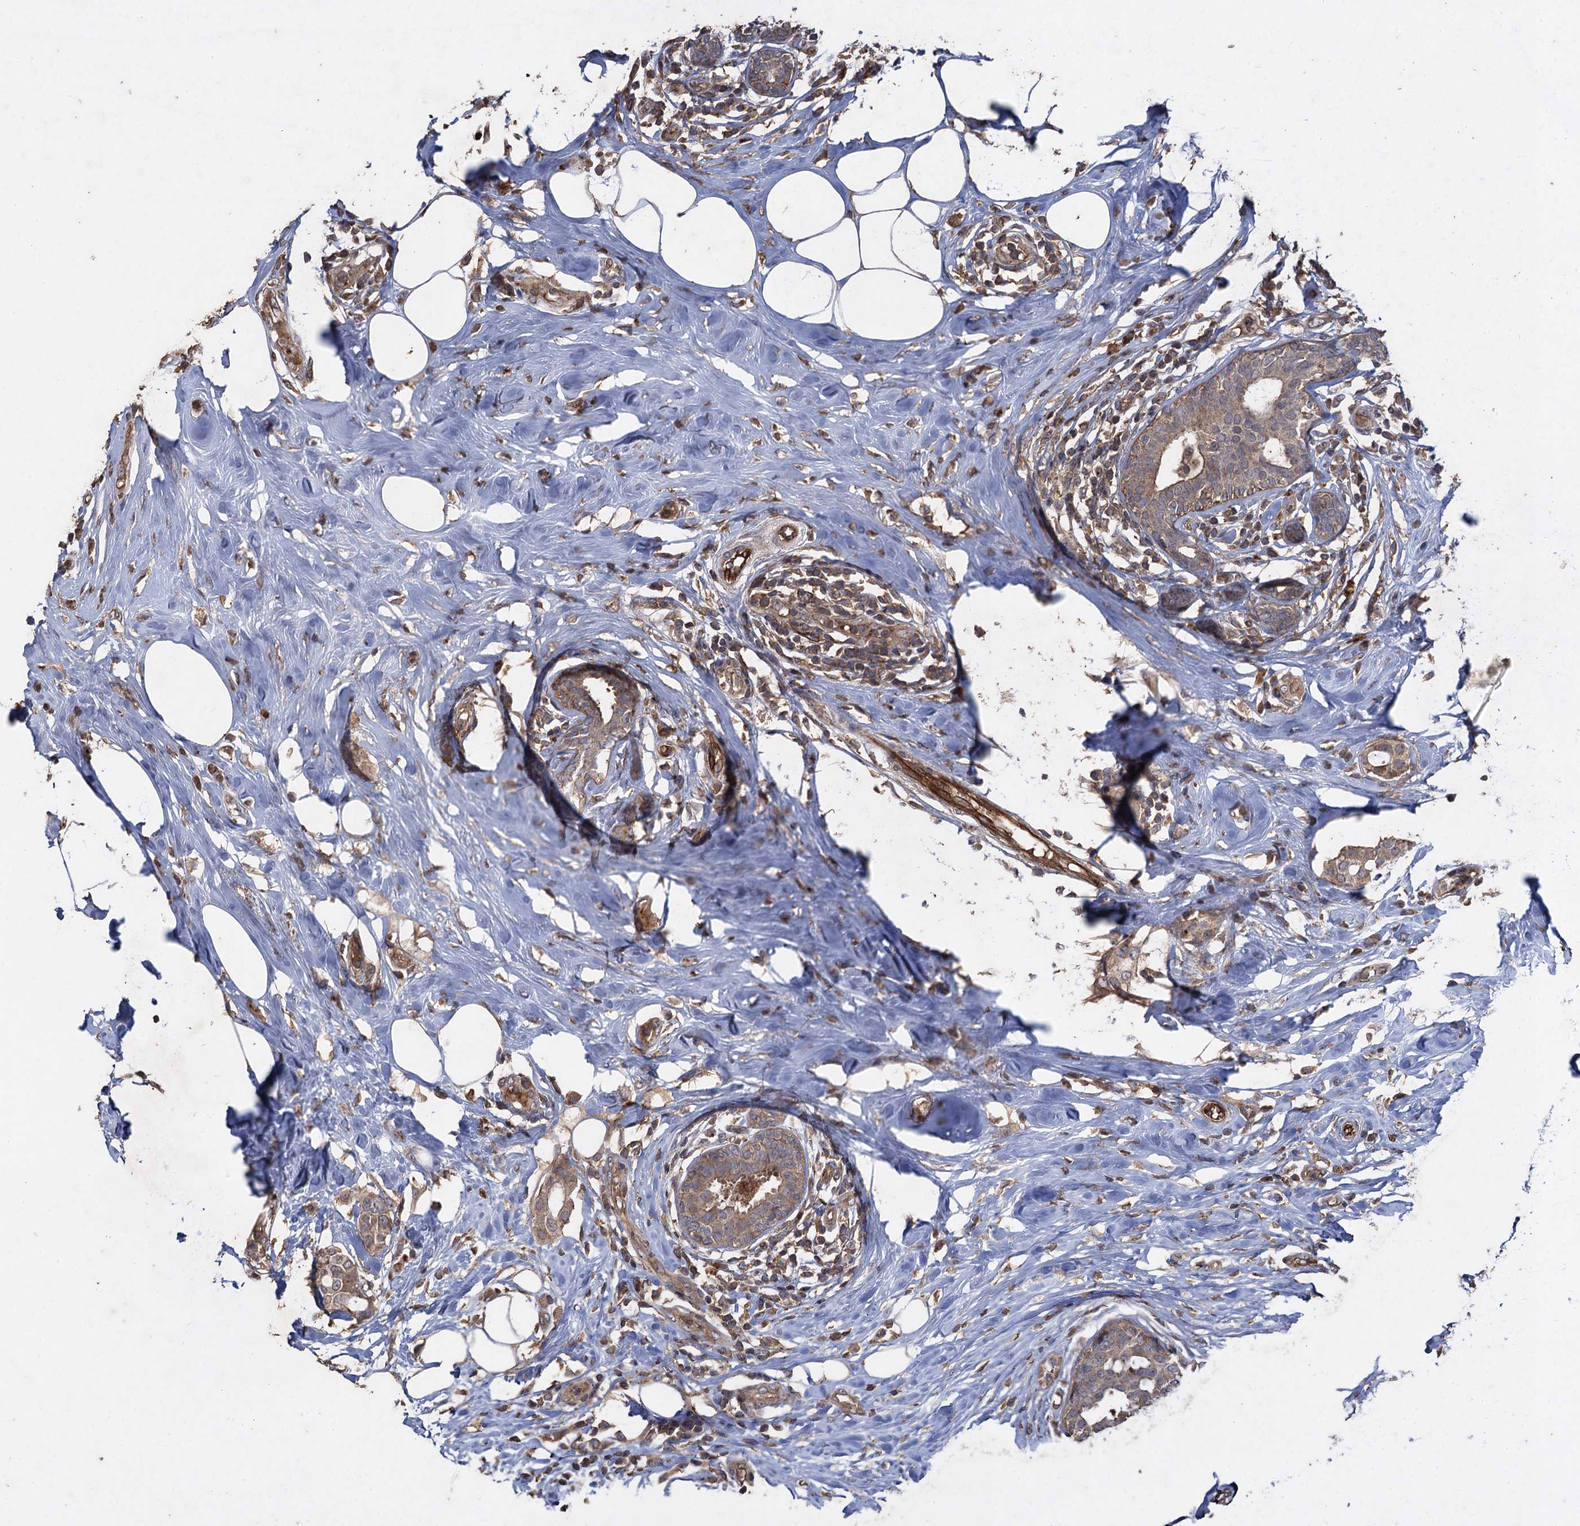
{"staining": {"intensity": "moderate", "quantity": ">75%", "location": "cytoplasmic/membranous"}, "tissue": "breast cancer", "cell_type": "Tumor cells", "image_type": "cancer", "snomed": [{"axis": "morphology", "description": "Lobular carcinoma"}, {"axis": "topography", "description": "Breast"}], "caption": "High-magnification brightfield microscopy of breast lobular carcinoma stained with DAB (brown) and counterstained with hematoxylin (blue). tumor cells exhibit moderate cytoplasmic/membranous positivity is appreciated in about>75% of cells.", "gene": "TXNDC11", "patient": {"sex": "female", "age": 51}}